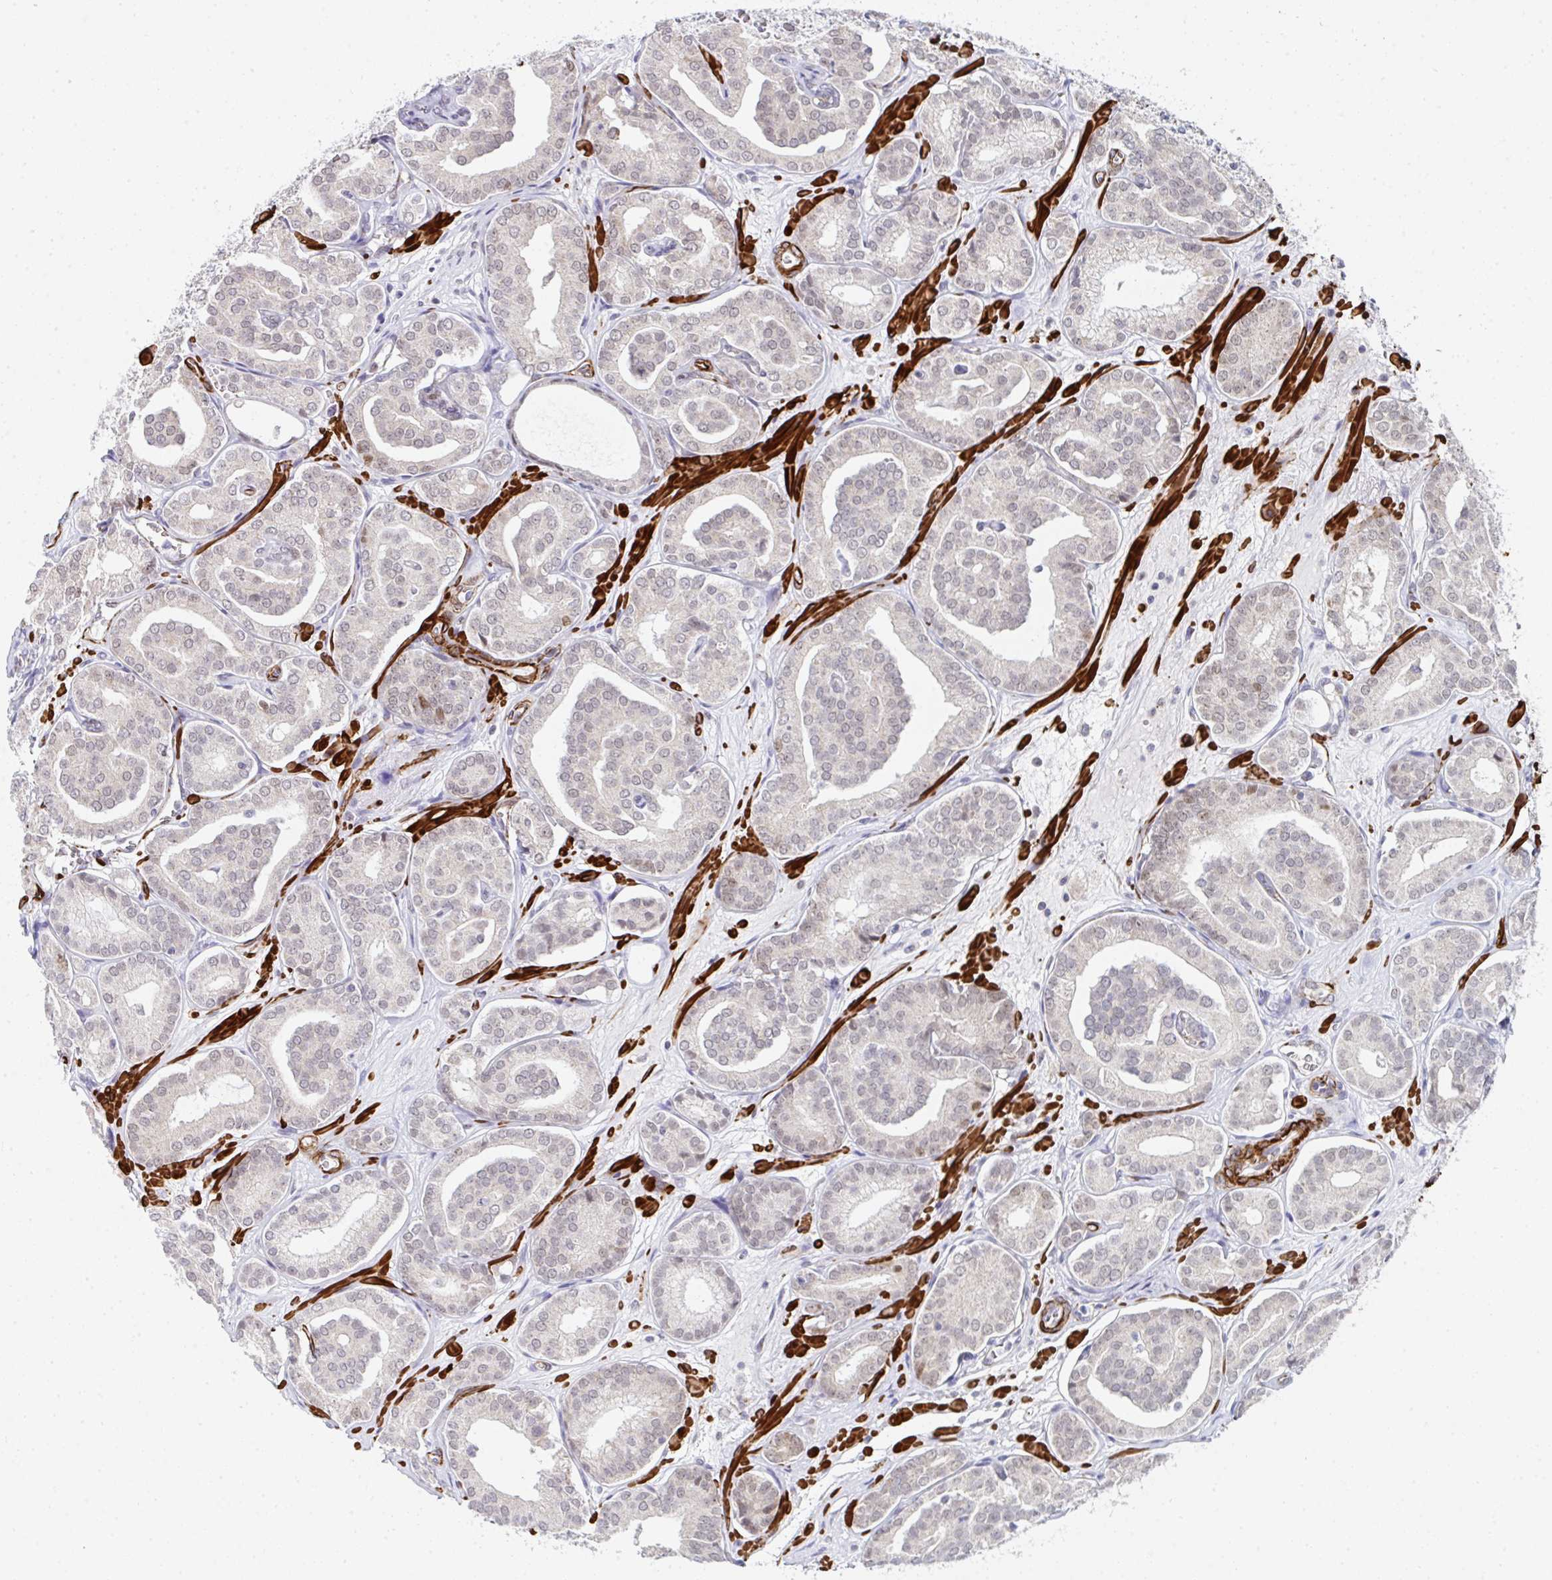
{"staining": {"intensity": "negative", "quantity": "none", "location": "none"}, "tissue": "prostate cancer", "cell_type": "Tumor cells", "image_type": "cancer", "snomed": [{"axis": "morphology", "description": "Adenocarcinoma, High grade"}, {"axis": "topography", "description": "Prostate"}], "caption": "An immunohistochemistry (IHC) histopathology image of high-grade adenocarcinoma (prostate) is shown. There is no staining in tumor cells of high-grade adenocarcinoma (prostate).", "gene": "GINS2", "patient": {"sex": "male", "age": 66}}